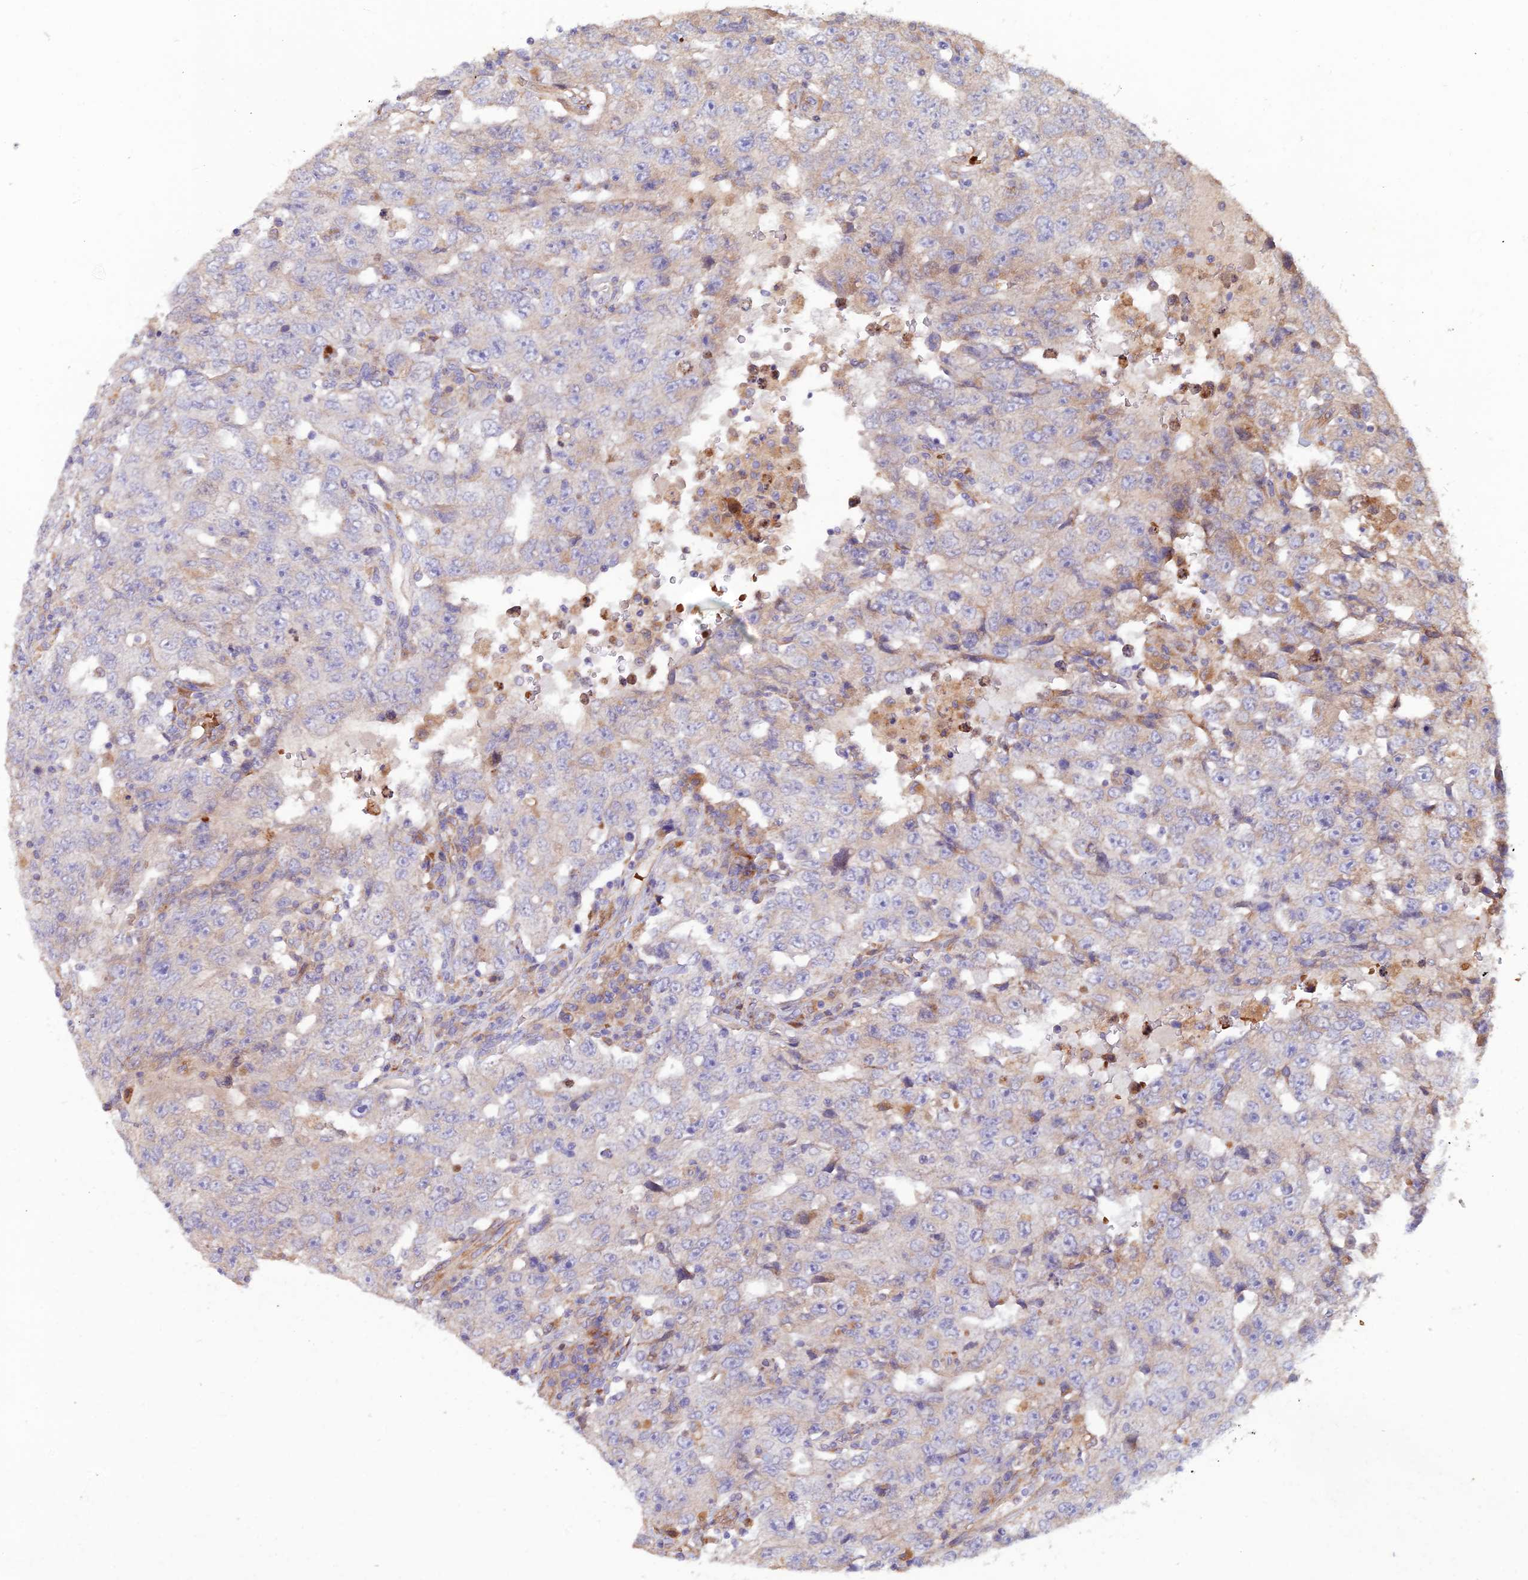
{"staining": {"intensity": "negative", "quantity": "none", "location": "none"}, "tissue": "testis cancer", "cell_type": "Tumor cells", "image_type": "cancer", "snomed": [{"axis": "morphology", "description": "Carcinoma, Embryonal, NOS"}, {"axis": "topography", "description": "Testis"}], "caption": "DAB immunohistochemical staining of testis cancer exhibits no significant staining in tumor cells.", "gene": "GMCL1", "patient": {"sex": "male", "age": 26}}